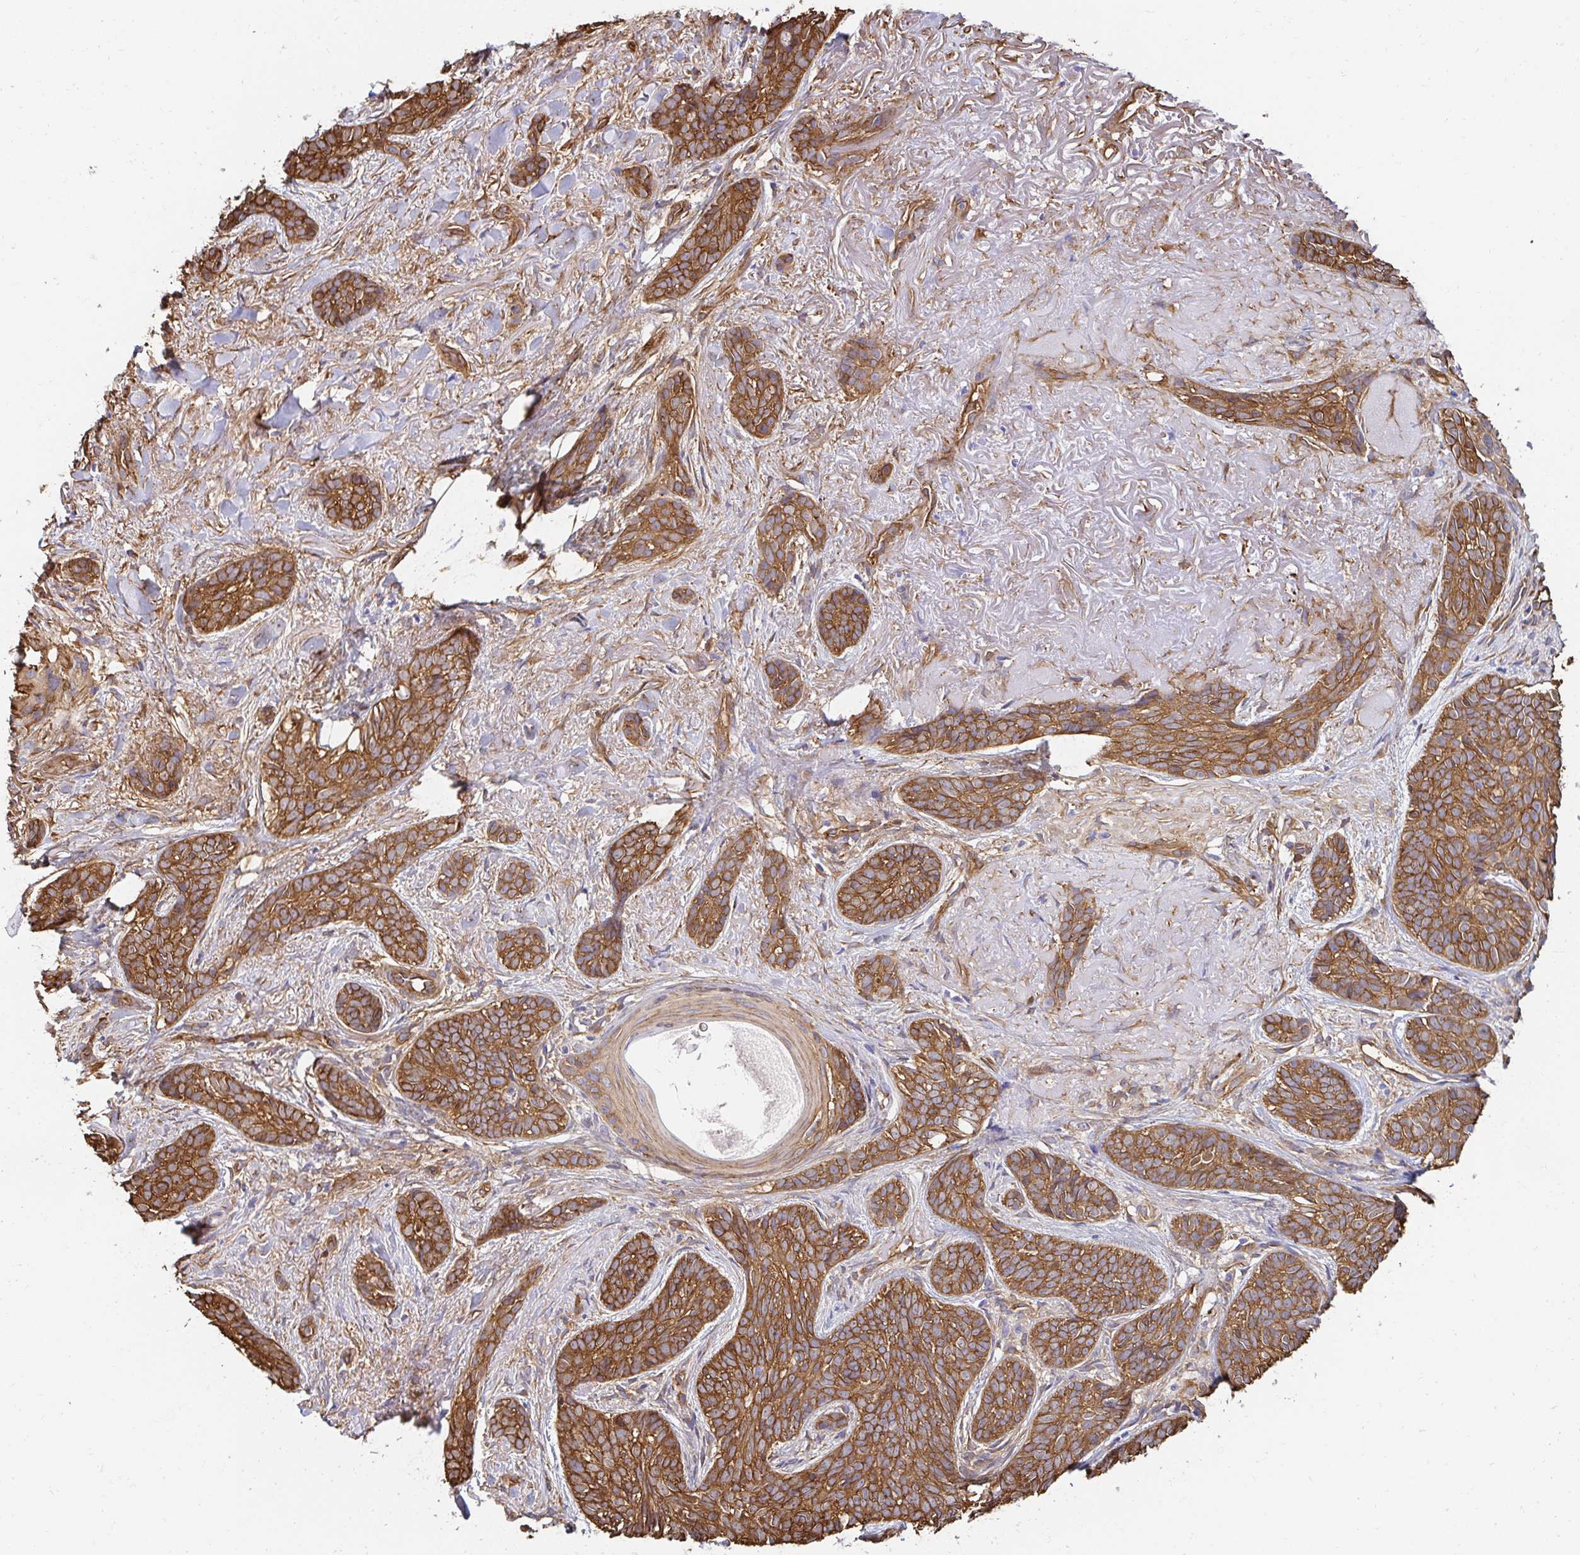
{"staining": {"intensity": "moderate", "quantity": ">75%", "location": "cytoplasmic/membranous"}, "tissue": "skin cancer", "cell_type": "Tumor cells", "image_type": "cancer", "snomed": [{"axis": "morphology", "description": "Basal cell carcinoma"}, {"axis": "morphology", "description": "BCC, high aggressive"}, {"axis": "topography", "description": "Skin"}], "caption": "Brown immunohistochemical staining in skin cancer (basal cell carcinoma) demonstrates moderate cytoplasmic/membranous expression in about >75% of tumor cells.", "gene": "CTTN", "patient": {"sex": "female", "age": 79}}